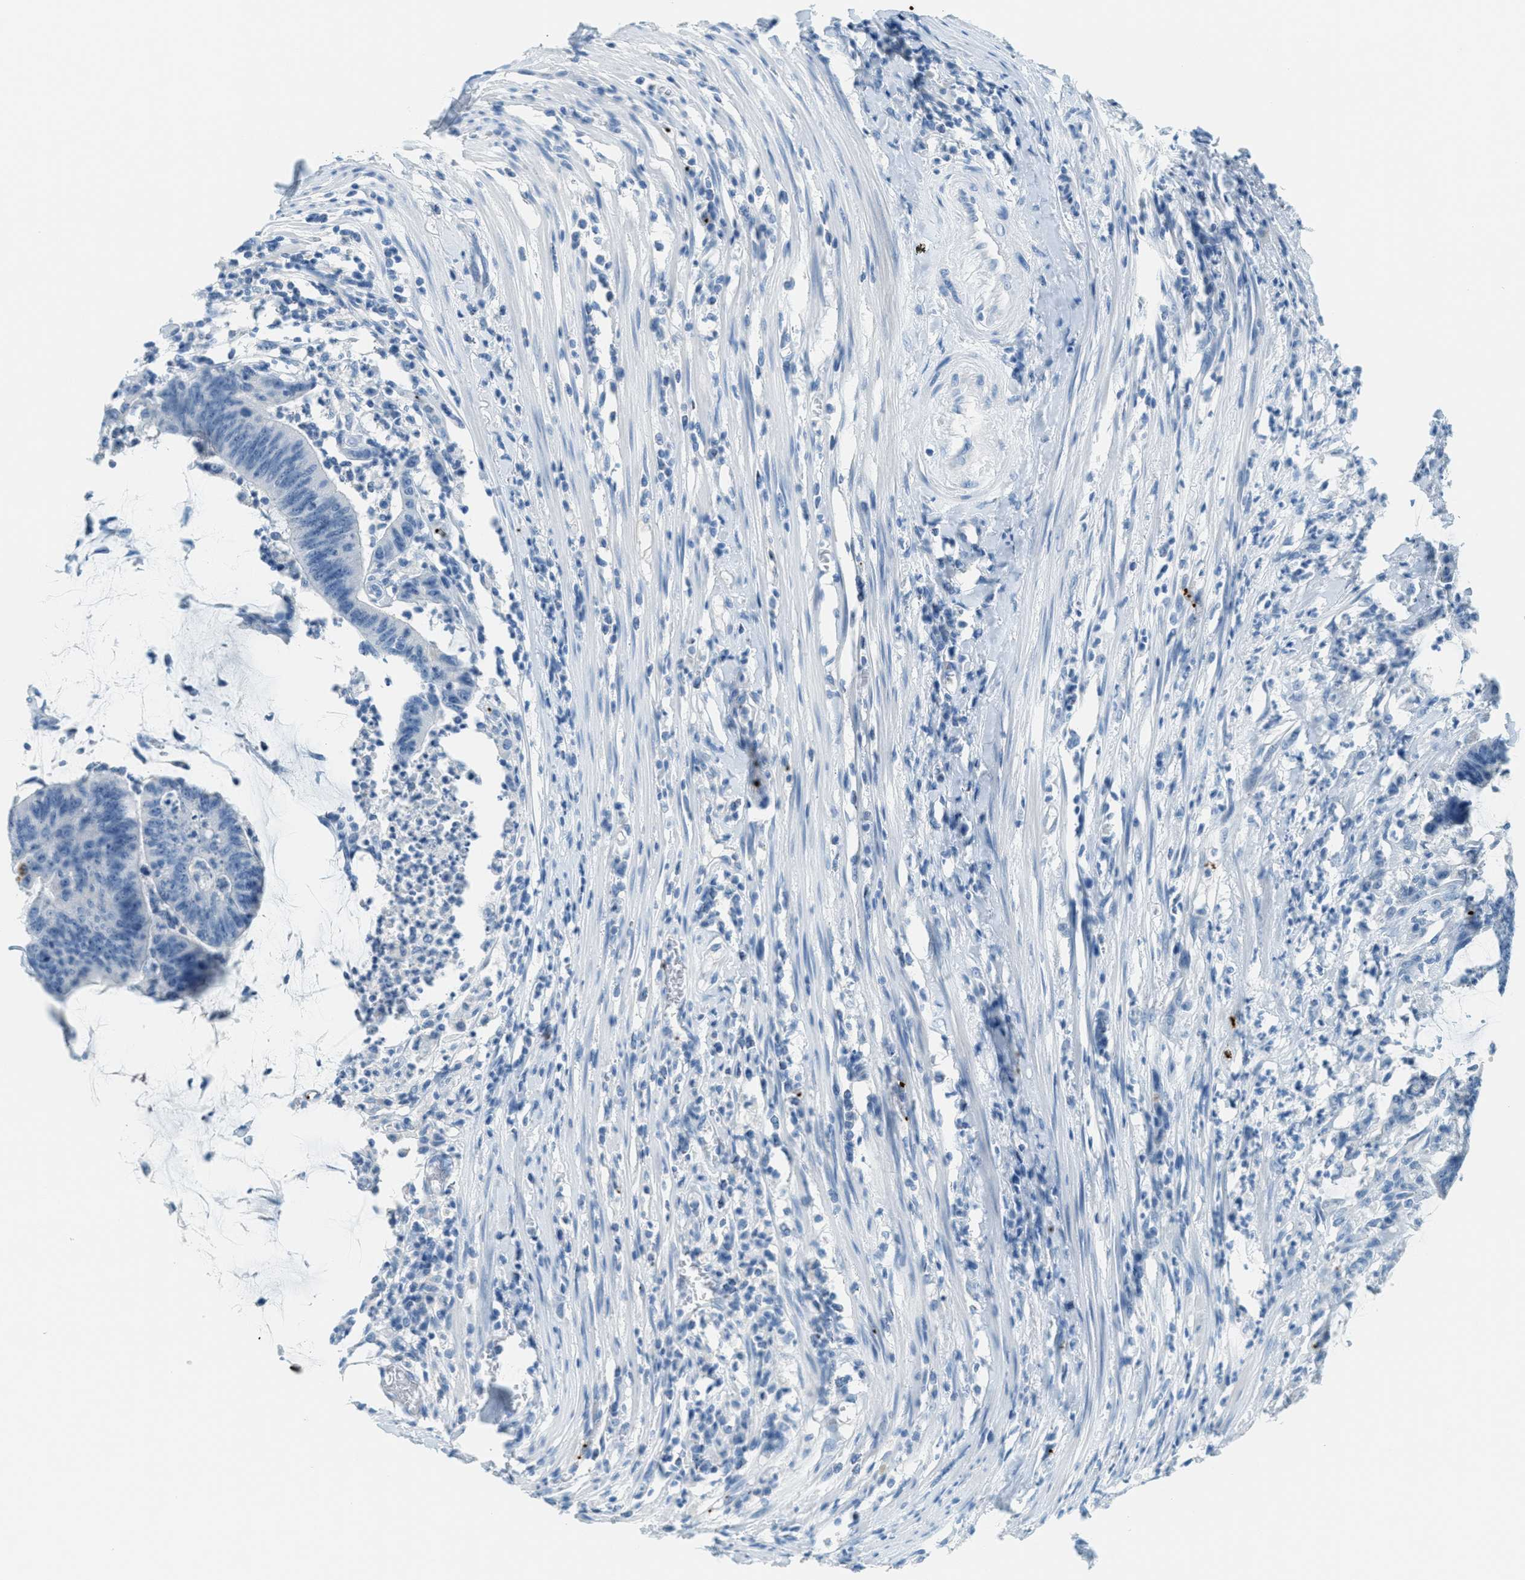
{"staining": {"intensity": "negative", "quantity": "none", "location": "none"}, "tissue": "colorectal cancer", "cell_type": "Tumor cells", "image_type": "cancer", "snomed": [{"axis": "morphology", "description": "Adenocarcinoma, NOS"}, {"axis": "topography", "description": "Rectum"}], "caption": "Immunohistochemical staining of colorectal cancer (adenocarcinoma) reveals no significant expression in tumor cells.", "gene": "PPBP", "patient": {"sex": "female", "age": 66}}